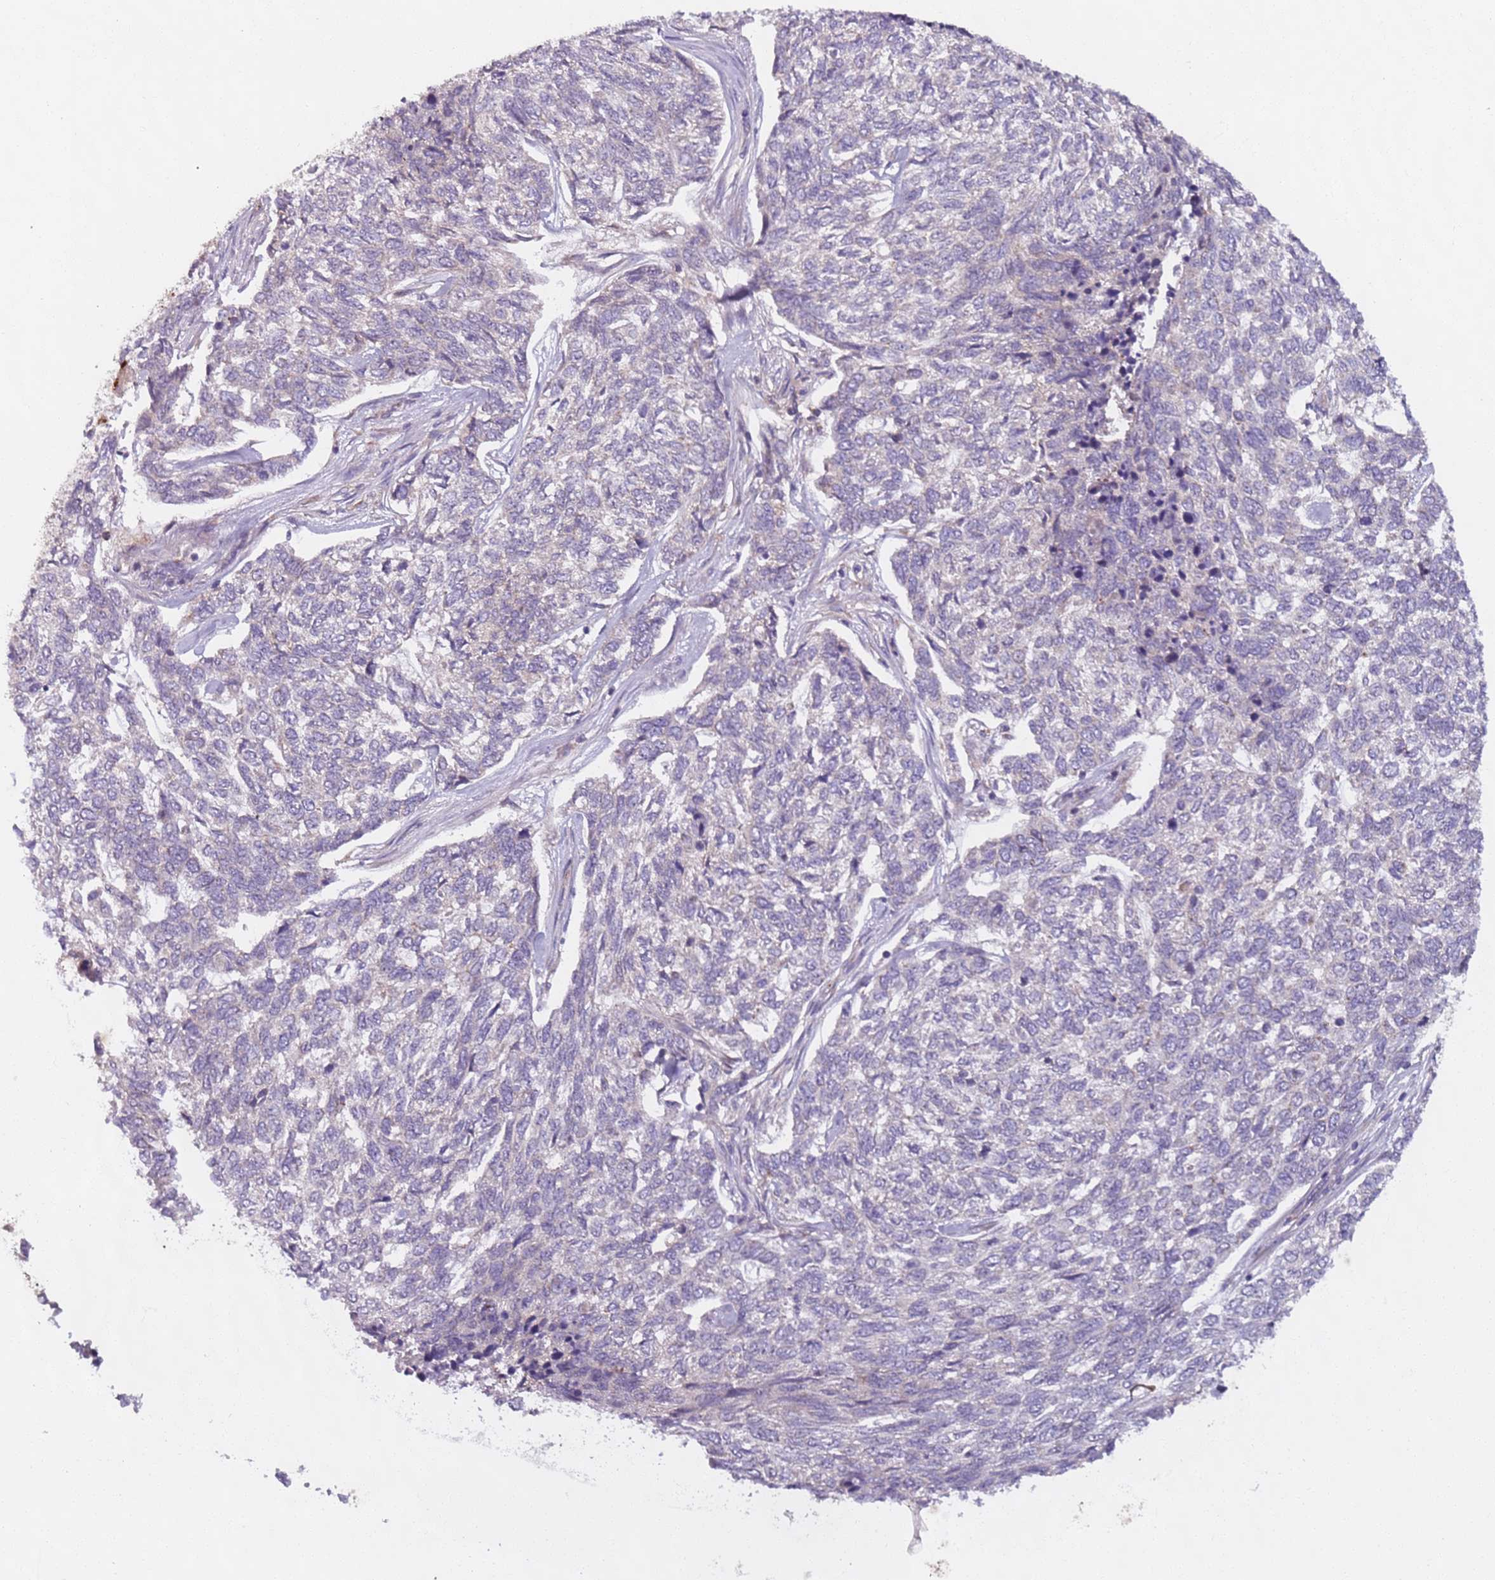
{"staining": {"intensity": "negative", "quantity": "none", "location": "none"}, "tissue": "skin cancer", "cell_type": "Tumor cells", "image_type": "cancer", "snomed": [{"axis": "morphology", "description": "Basal cell carcinoma"}, {"axis": "topography", "description": "Skin"}], "caption": "Tumor cells show no significant protein positivity in skin cancer (basal cell carcinoma).", "gene": "AKTIP", "patient": {"sex": "female", "age": 65}}